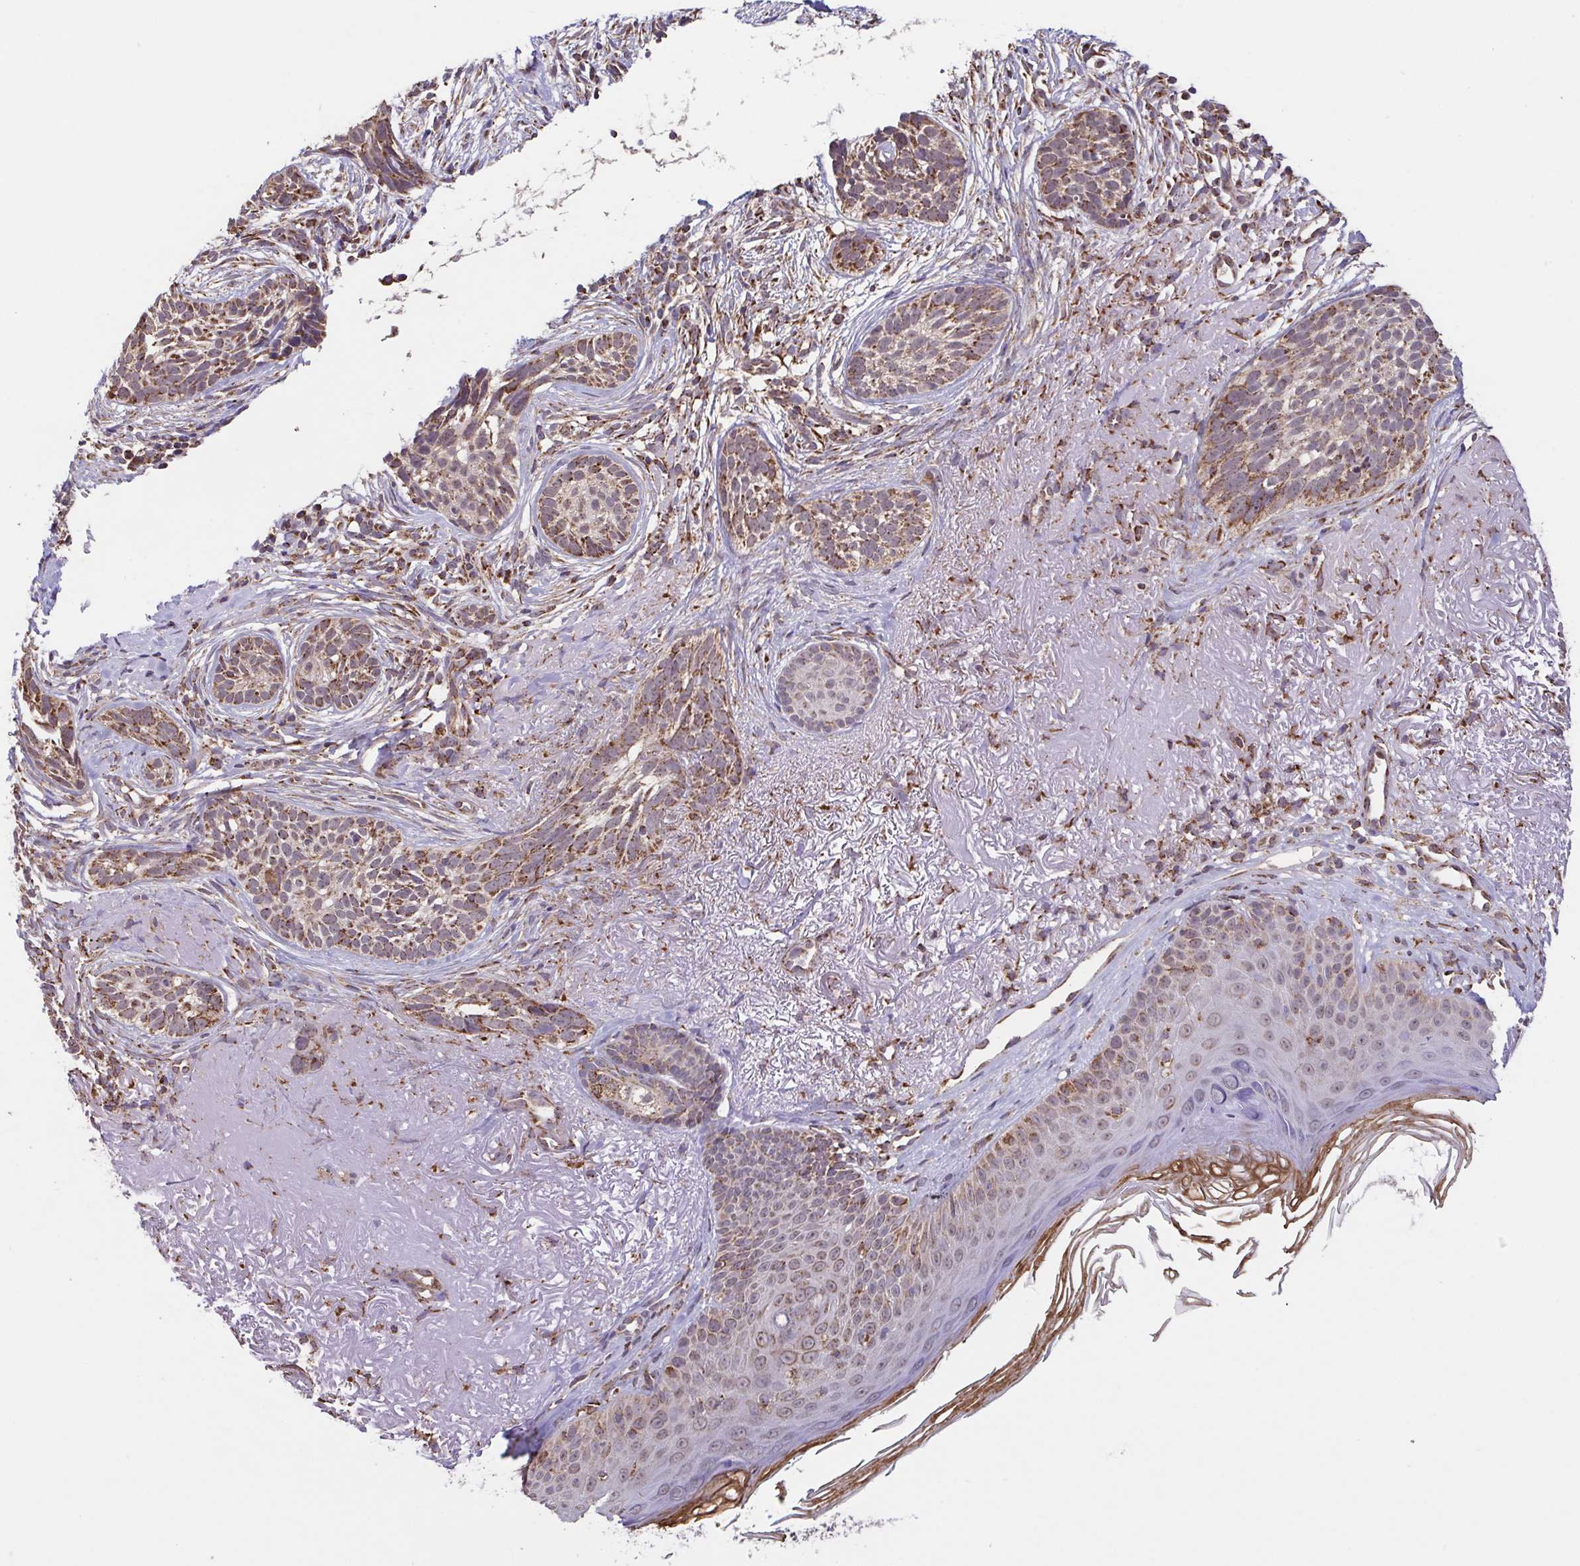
{"staining": {"intensity": "moderate", "quantity": ">75%", "location": "cytoplasmic/membranous"}, "tissue": "skin cancer", "cell_type": "Tumor cells", "image_type": "cancer", "snomed": [{"axis": "morphology", "description": "Basal cell carcinoma"}, {"axis": "morphology", "description": "BCC, high aggressive"}, {"axis": "topography", "description": "Skin"}], "caption": "A high-resolution micrograph shows immunohistochemistry staining of skin cancer, which reveals moderate cytoplasmic/membranous expression in about >75% of tumor cells. (DAB (3,3'-diaminobenzidine) IHC, brown staining for protein, blue staining for nuclei).", "gene": "DIP2B", "patient": {"sex": "female", "age": 86}}